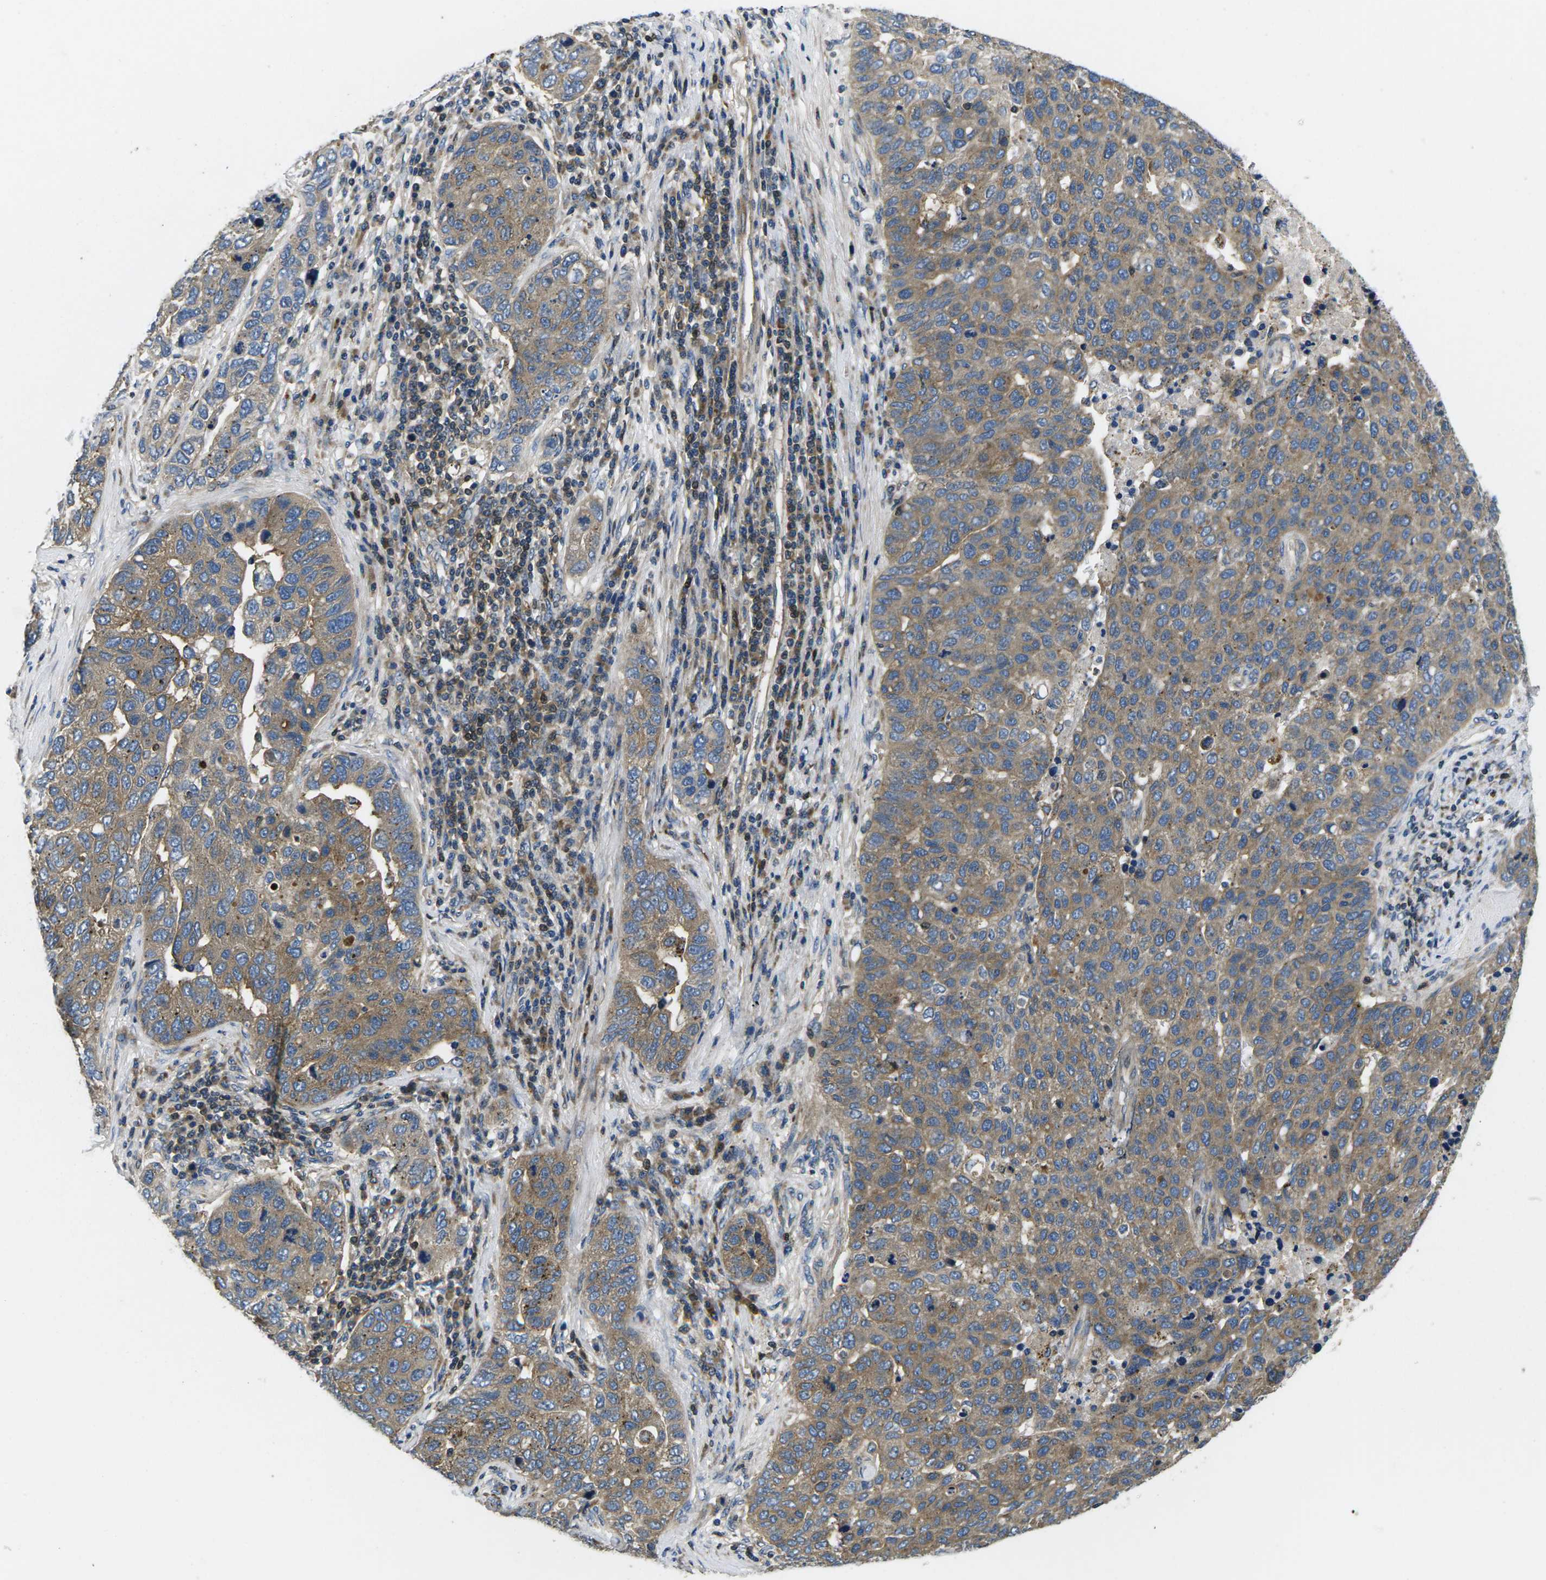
{"staining": {"intensity": "moderate", "quantity": ">75%", "location": "cytoplasmic/membranous"}, "tissue": "pancreatic cancer", "cell_type": "Tumor cells", "image_type": "cancer", "snomed": [{"axis": "morphology", "description": "Adenocarcinoma, NOS"}, {"axis": "topography", "description": "Pancreas"}], "caption": "Tumor cells exhibit moderate cytoplasmic/membranous staining in approximately >75% of cells in pancreatic cancer.", "gene": "PLCE1", "patient": {"sex": "female", "age": 61}}